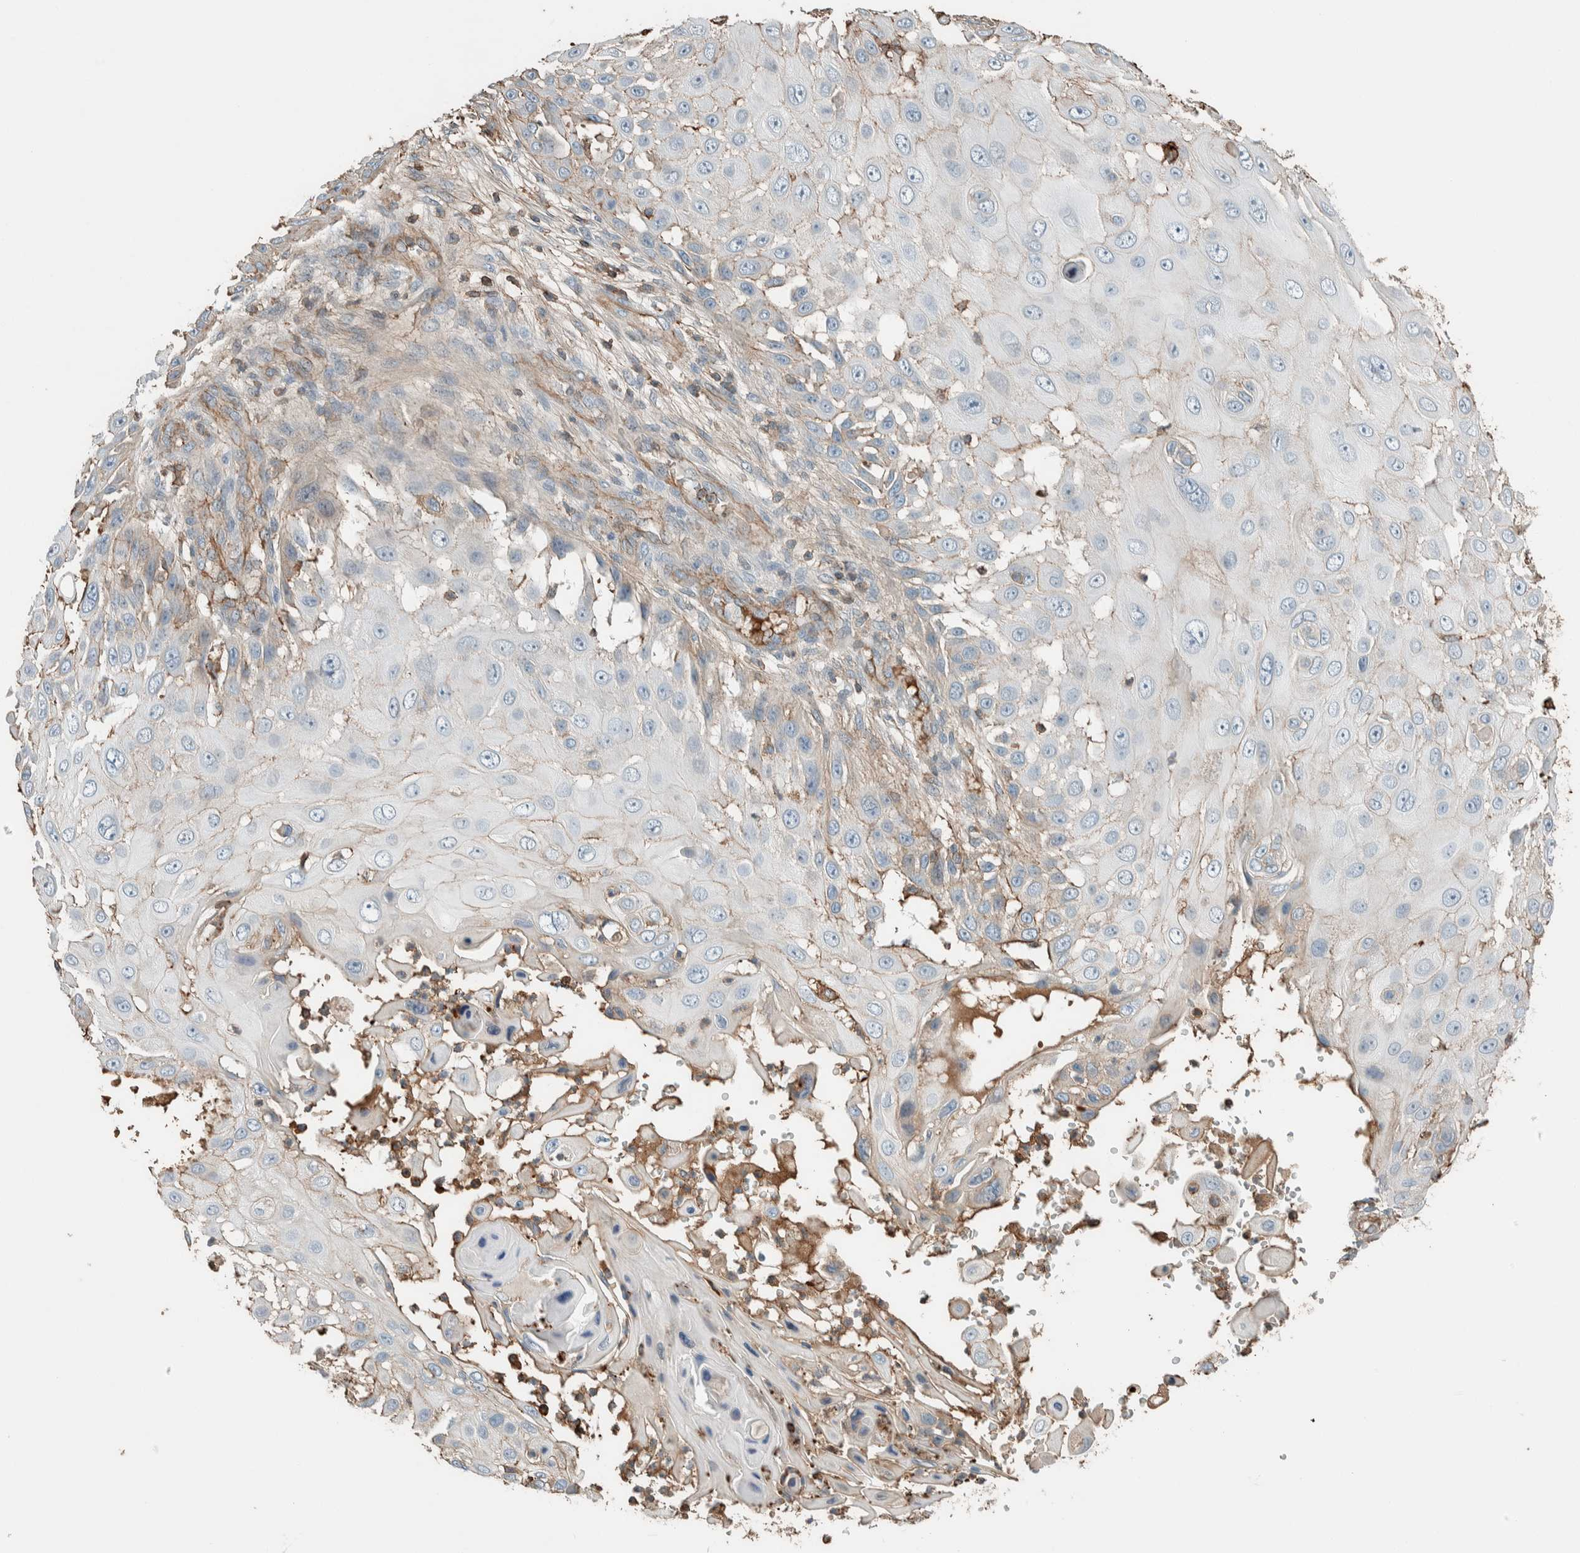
{"staining": {"intensity": "weak", "quantity": "<25%", "location": "cytoplasmic/membranous"}, "tissue": "skin cancer", "cell_type": "Tumor cells", "image_type": "cancer", "snomed": [{"axis": "morphology", "description": "Squamous cell carcinoma, NOS"}, {"axis": "topography", "description": "Skin"}], "caption": "This is an immunohistochemistry photomicrograph of skin squamous cell carcinoma. There is no positivity in tumor cells.", "gene": "CTBP2", "patient": {"sex": "female", "age": 44}}